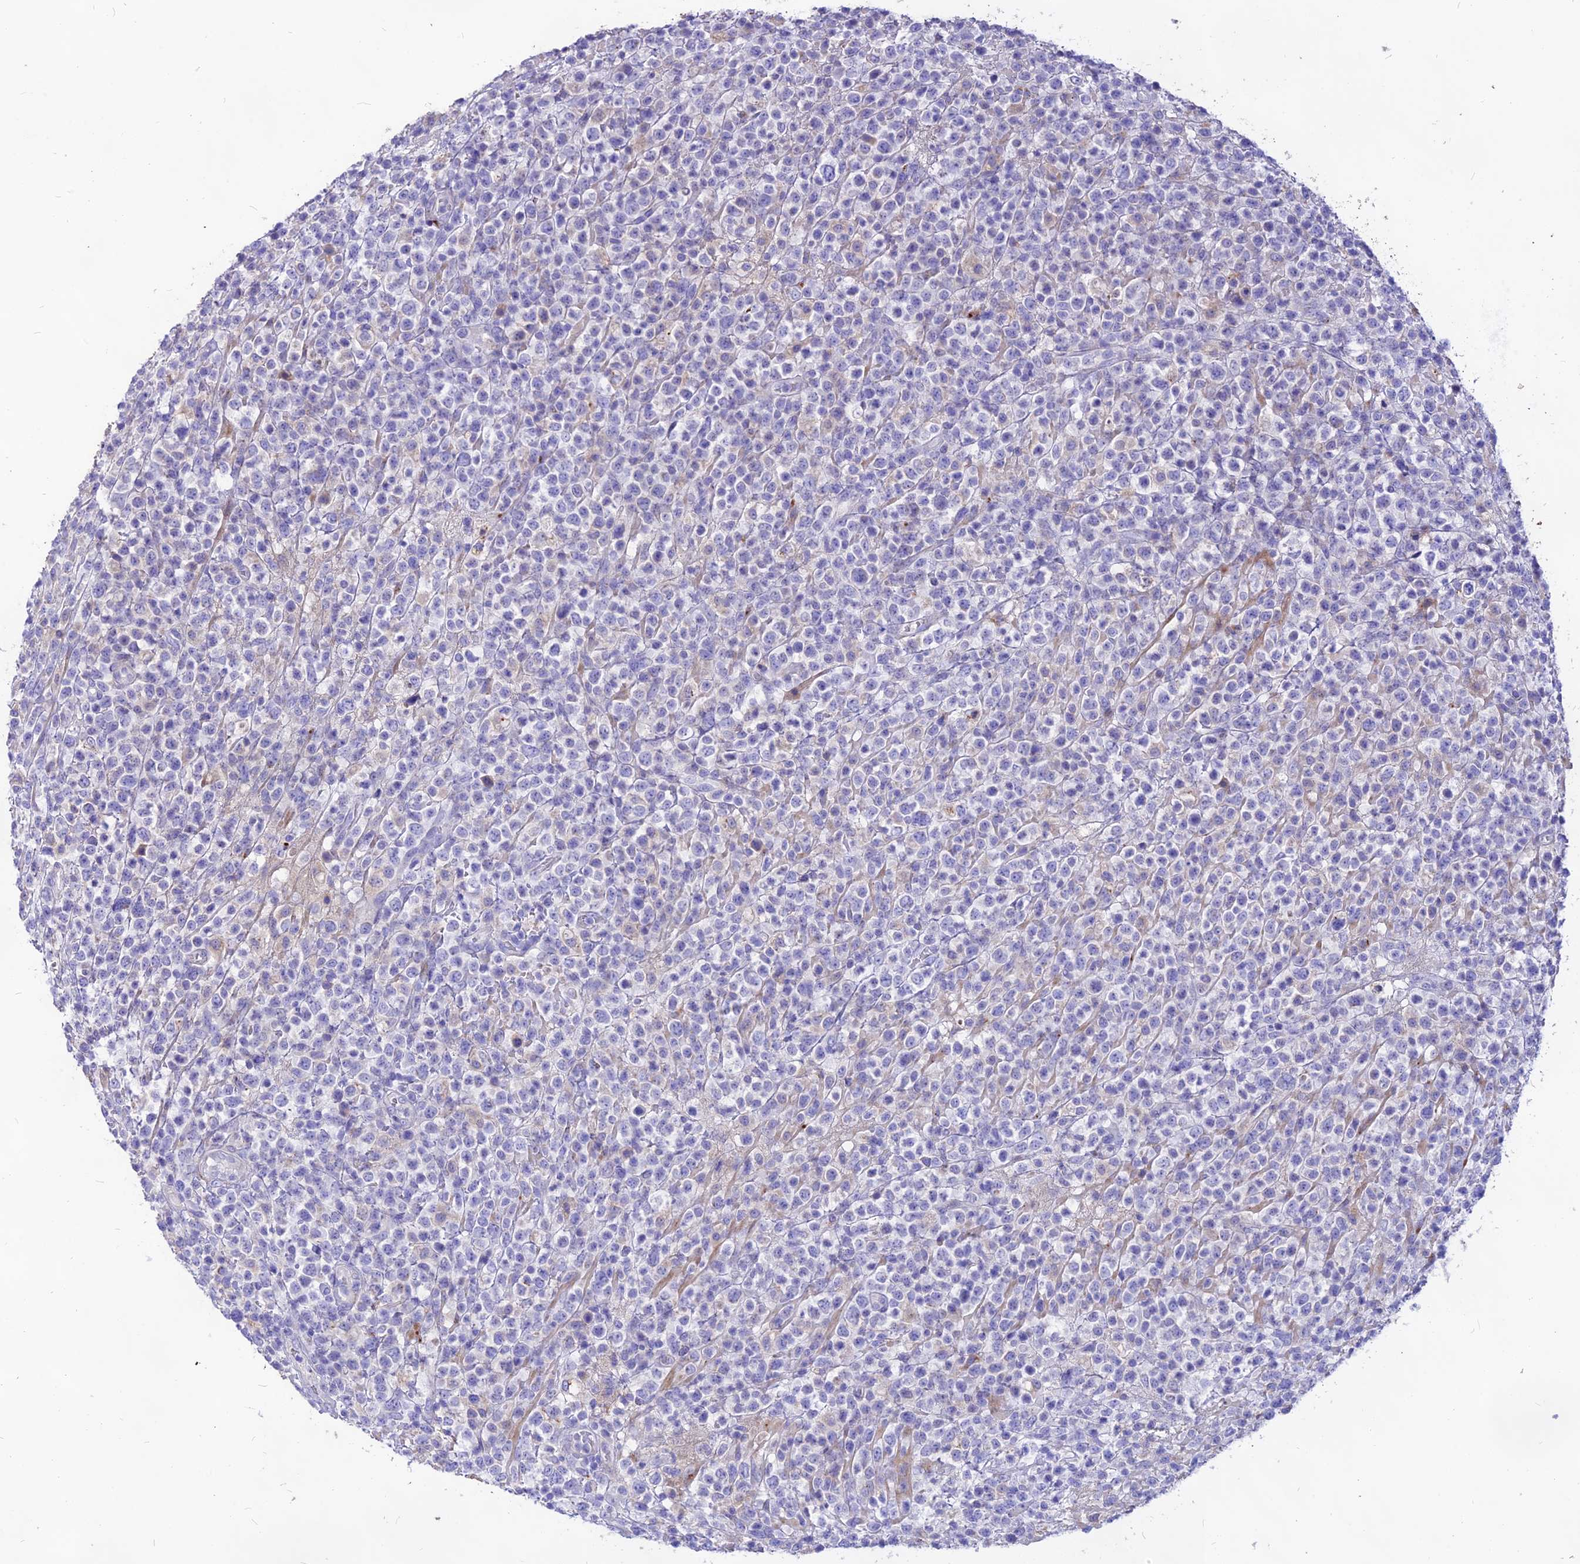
{"staining": {"intensity": "negative", "quantity": "none", "location": "none"}, "tissue": "lymphoma", "cell_type": "Tumor cells", "image_type": "cancer", "snomed": [{"axis": "morphology", "description": "Malignant lymphoma, non-Hodgkin's type, High grade"}, {"axis": "topography", "description": "Colon"}], "caption": "There is no significant staining in tumor cells of lymphoma.", "gene": "RIMOC1", "patient": {"sex": "female", "age": 53}}